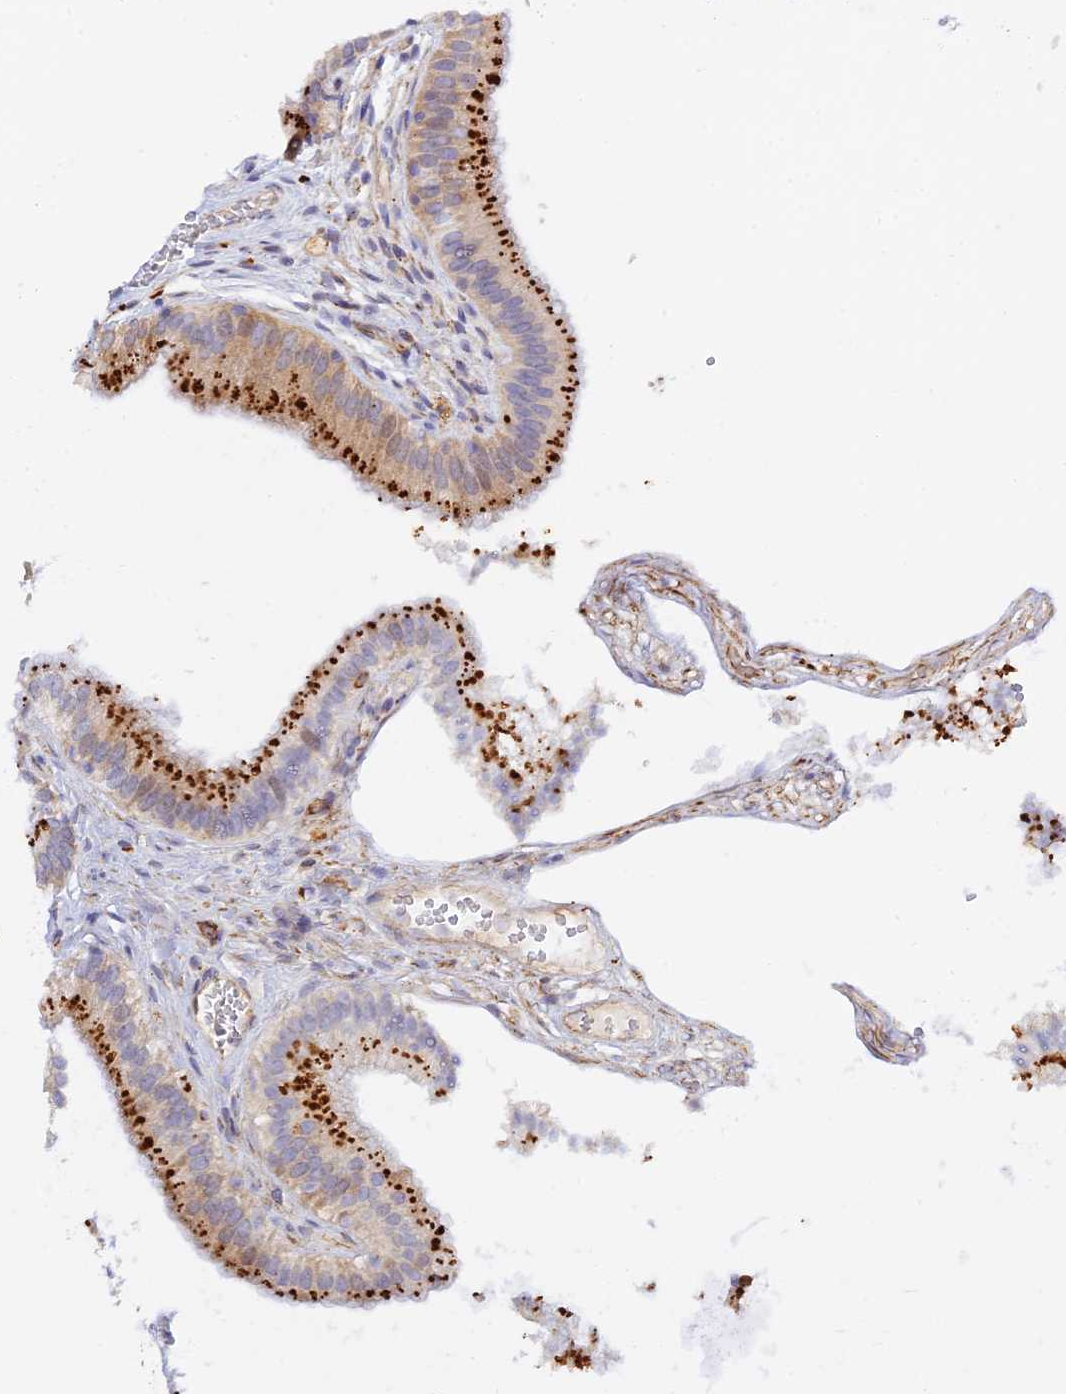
{"staining": {"intensity": "strong", "quantity": ">75%", "location": "cytoplasmic/membranous"}, "tissue": "gallbladder", "cell_type": "Glandular cells", "image_type": "normal", "snomed": [{"axis": "morphology", "description": "Normal tissue, NOS"}, {"axis": "topography", "description": "Gallbladder"}], "caption": "Protein expression analysis of normal human gallbladder reveals strong cytoplasmic/membranous expression in approximately >75% of glandular cells.", "gene": "RPGRIP1L", "patient": {"sex": "female", "age": 54}}